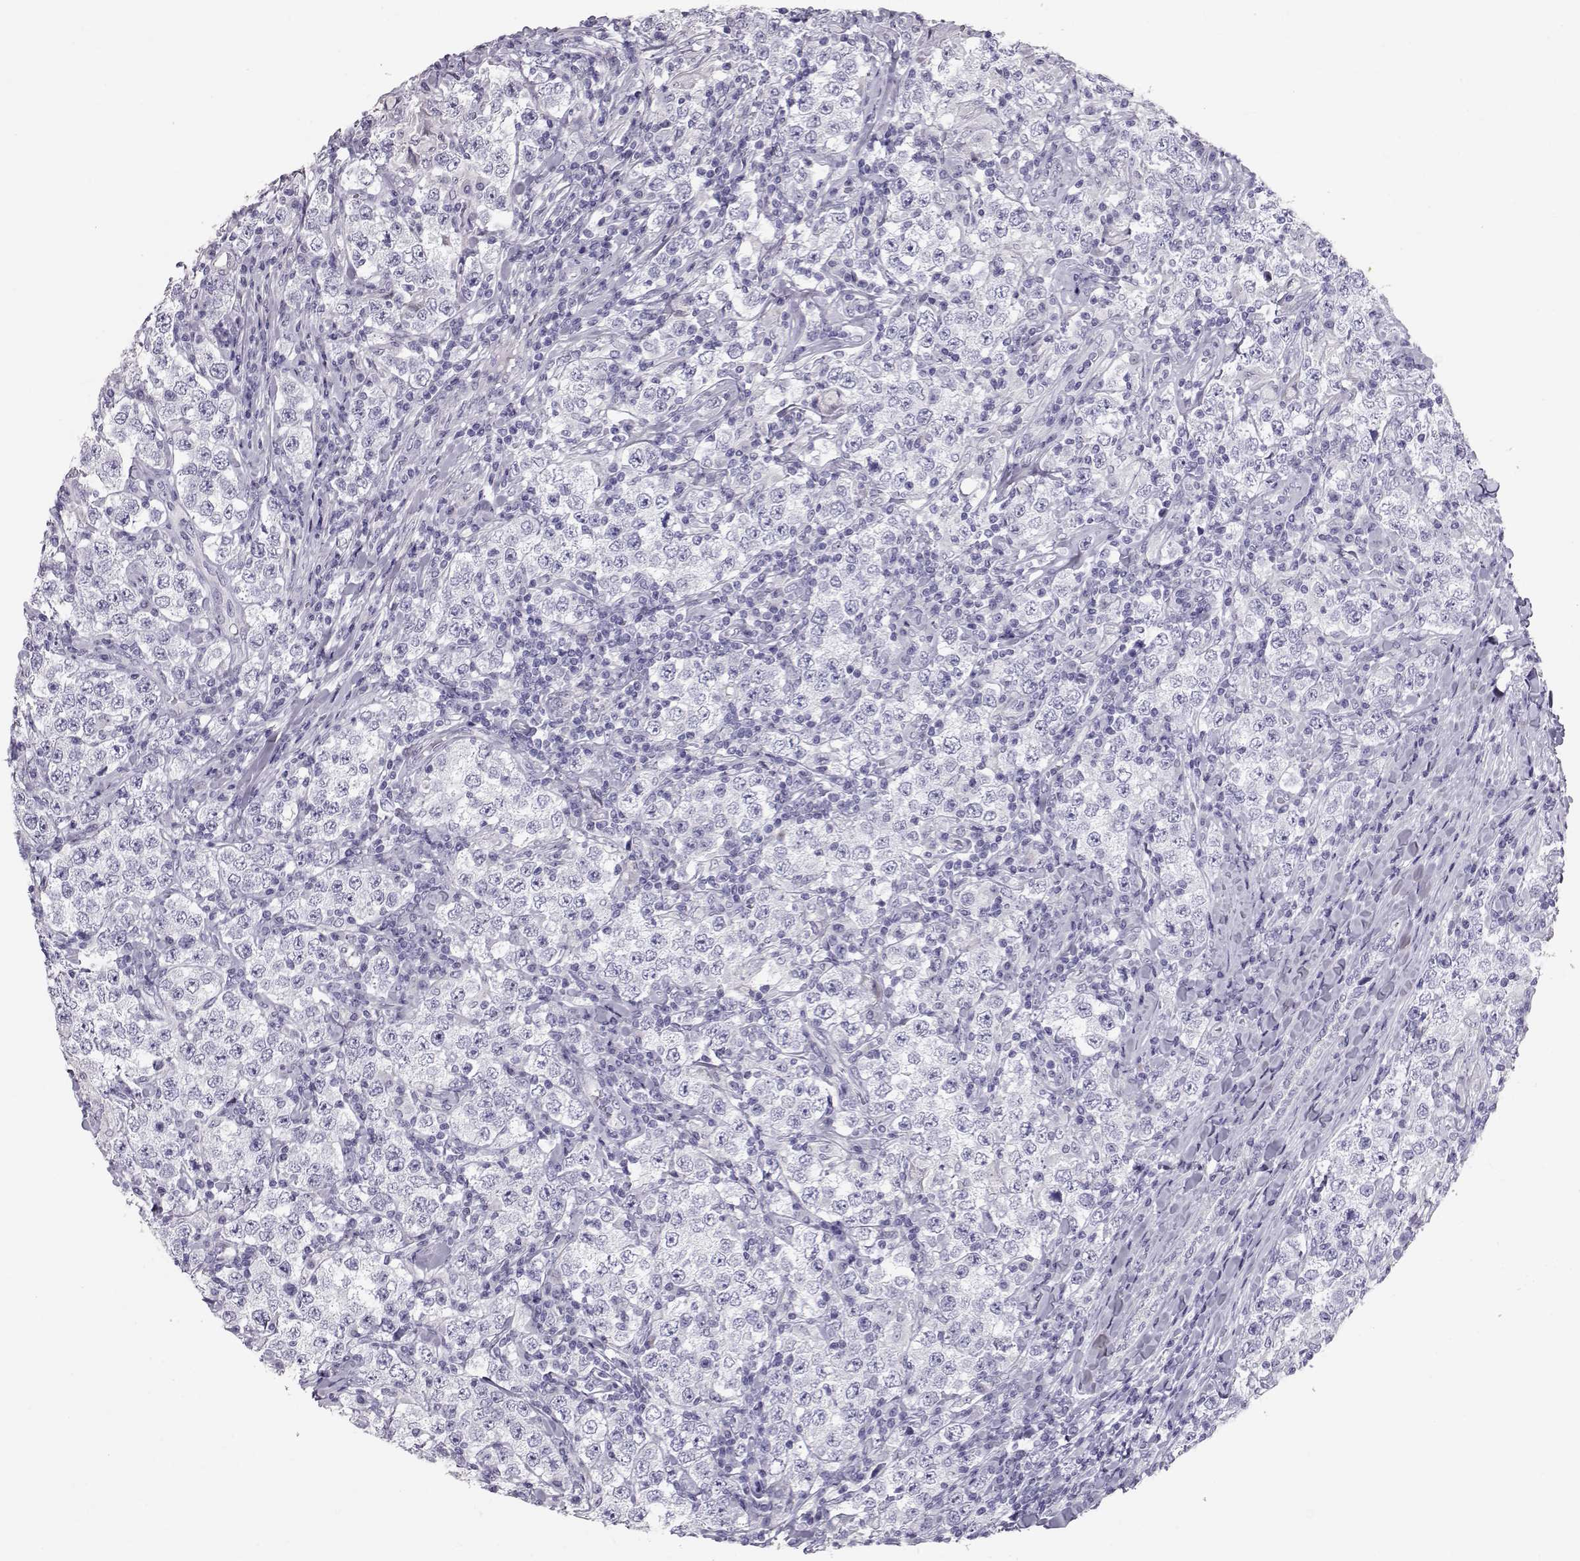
{"staining": {"intensity": "negative", "quantity": "none", "location": "none"}, "tissue": "testis cancer", "cell_type": "Tumor cells", "image_type": "cancer", "snomed": [{"axis": "morphology", "description": "Seminoma, NOS"}, {"axis": "morphology", "description": "Carcinoma, Embryonal, NOS"}, {"axis": "topography", "description": "Testis"}], "caption": "A histopathology image of human testis cancer is negative for staining in tumor cells.", "gene": "RD3", "patient": {"sex": "male", "age": 41}}